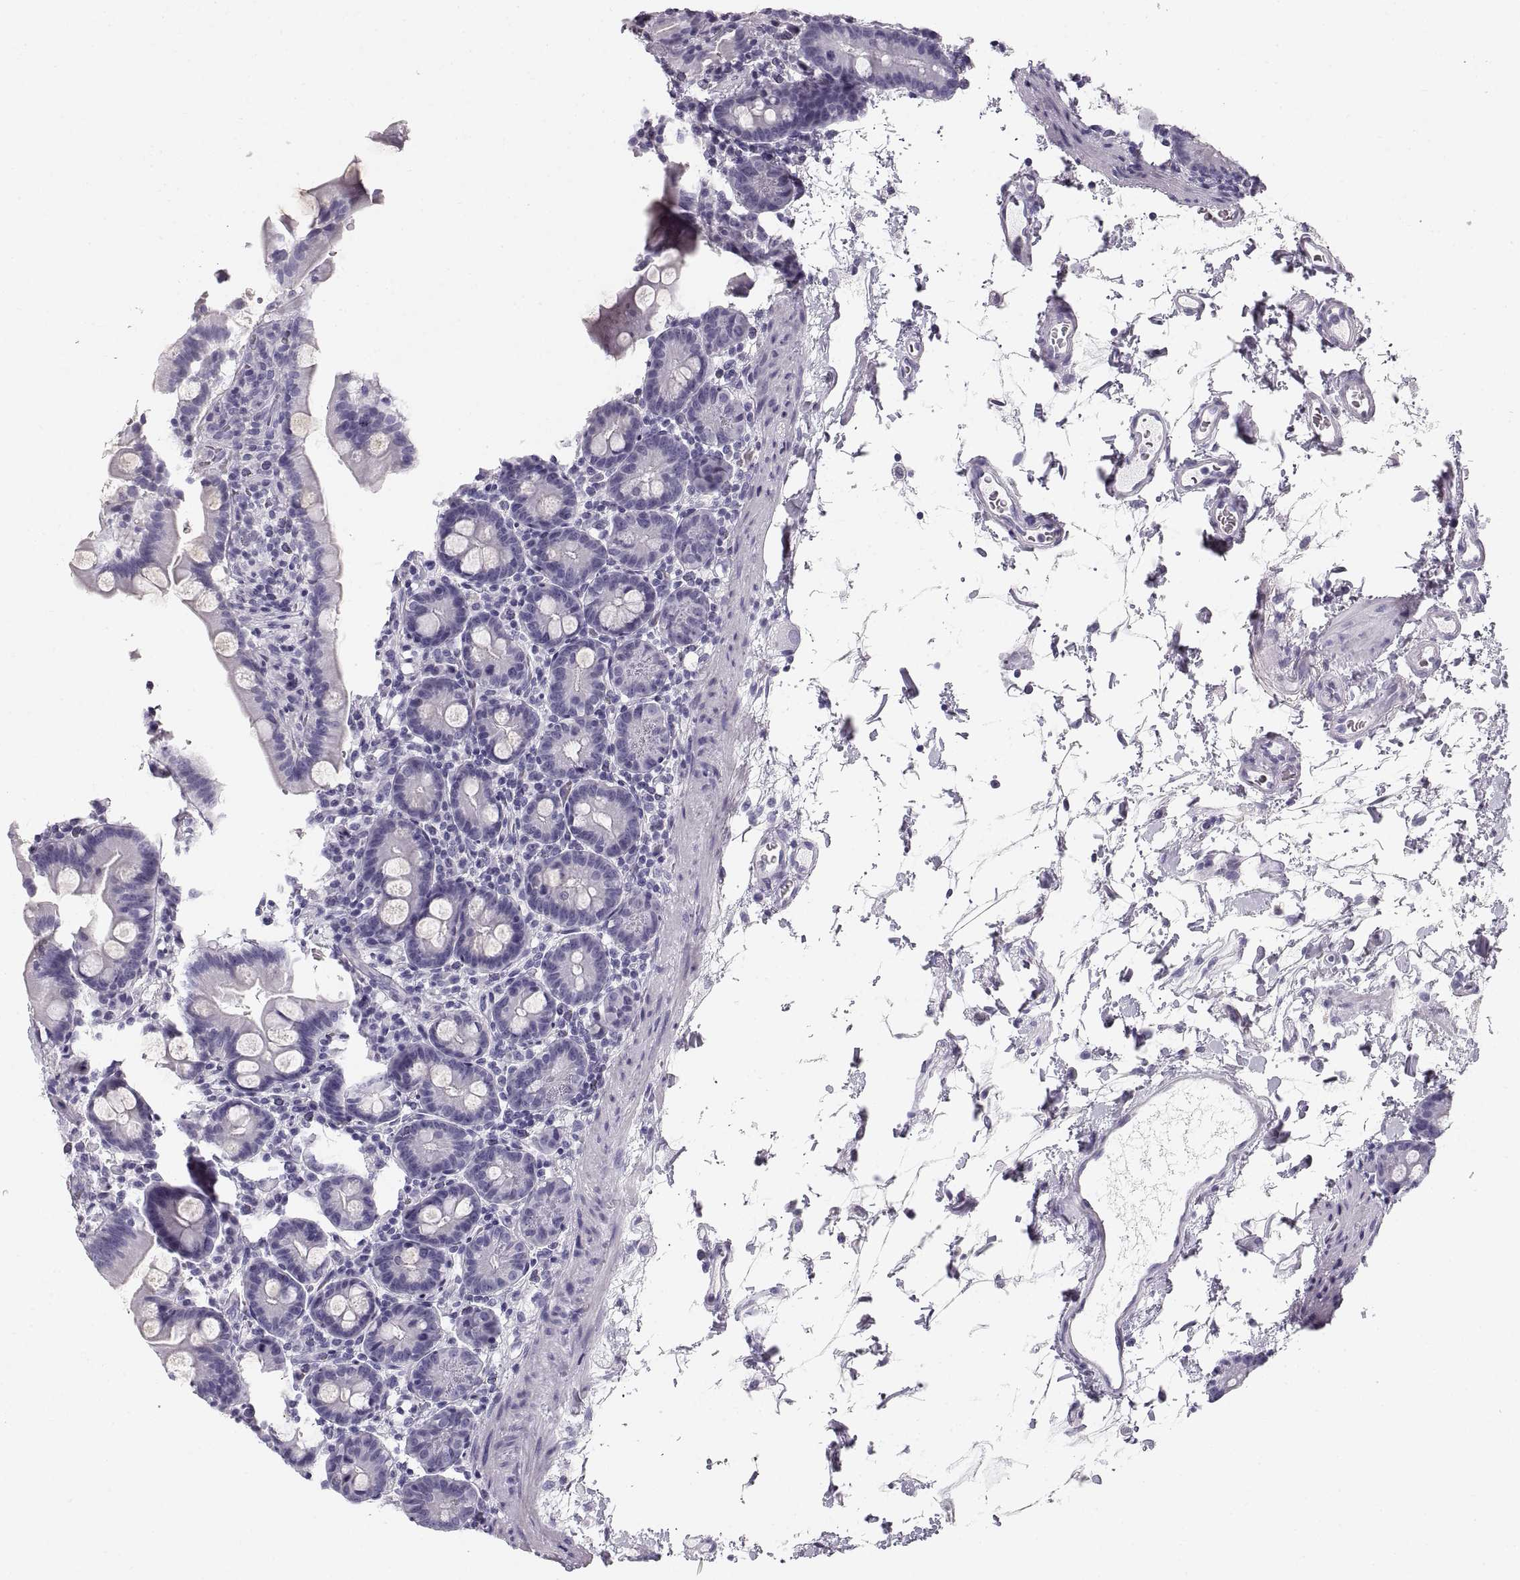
{"staining": {"intensity": "negative", "quantity": "none", "location": "none"}, "tissue": "small intestine", "cell_type": "Glandular cells", "image_type": "normal", "snomed": [{"axis": "morphology", "description": "Normal tissue, NOS"}, {"axis": "topography", "description": "Small intestine"}], "caption": "Micrograph shows no protein expression in glandular cells of normal small intestine.", "gene": "CRYAA", "patient": {"sex": "female", "age": 44}}